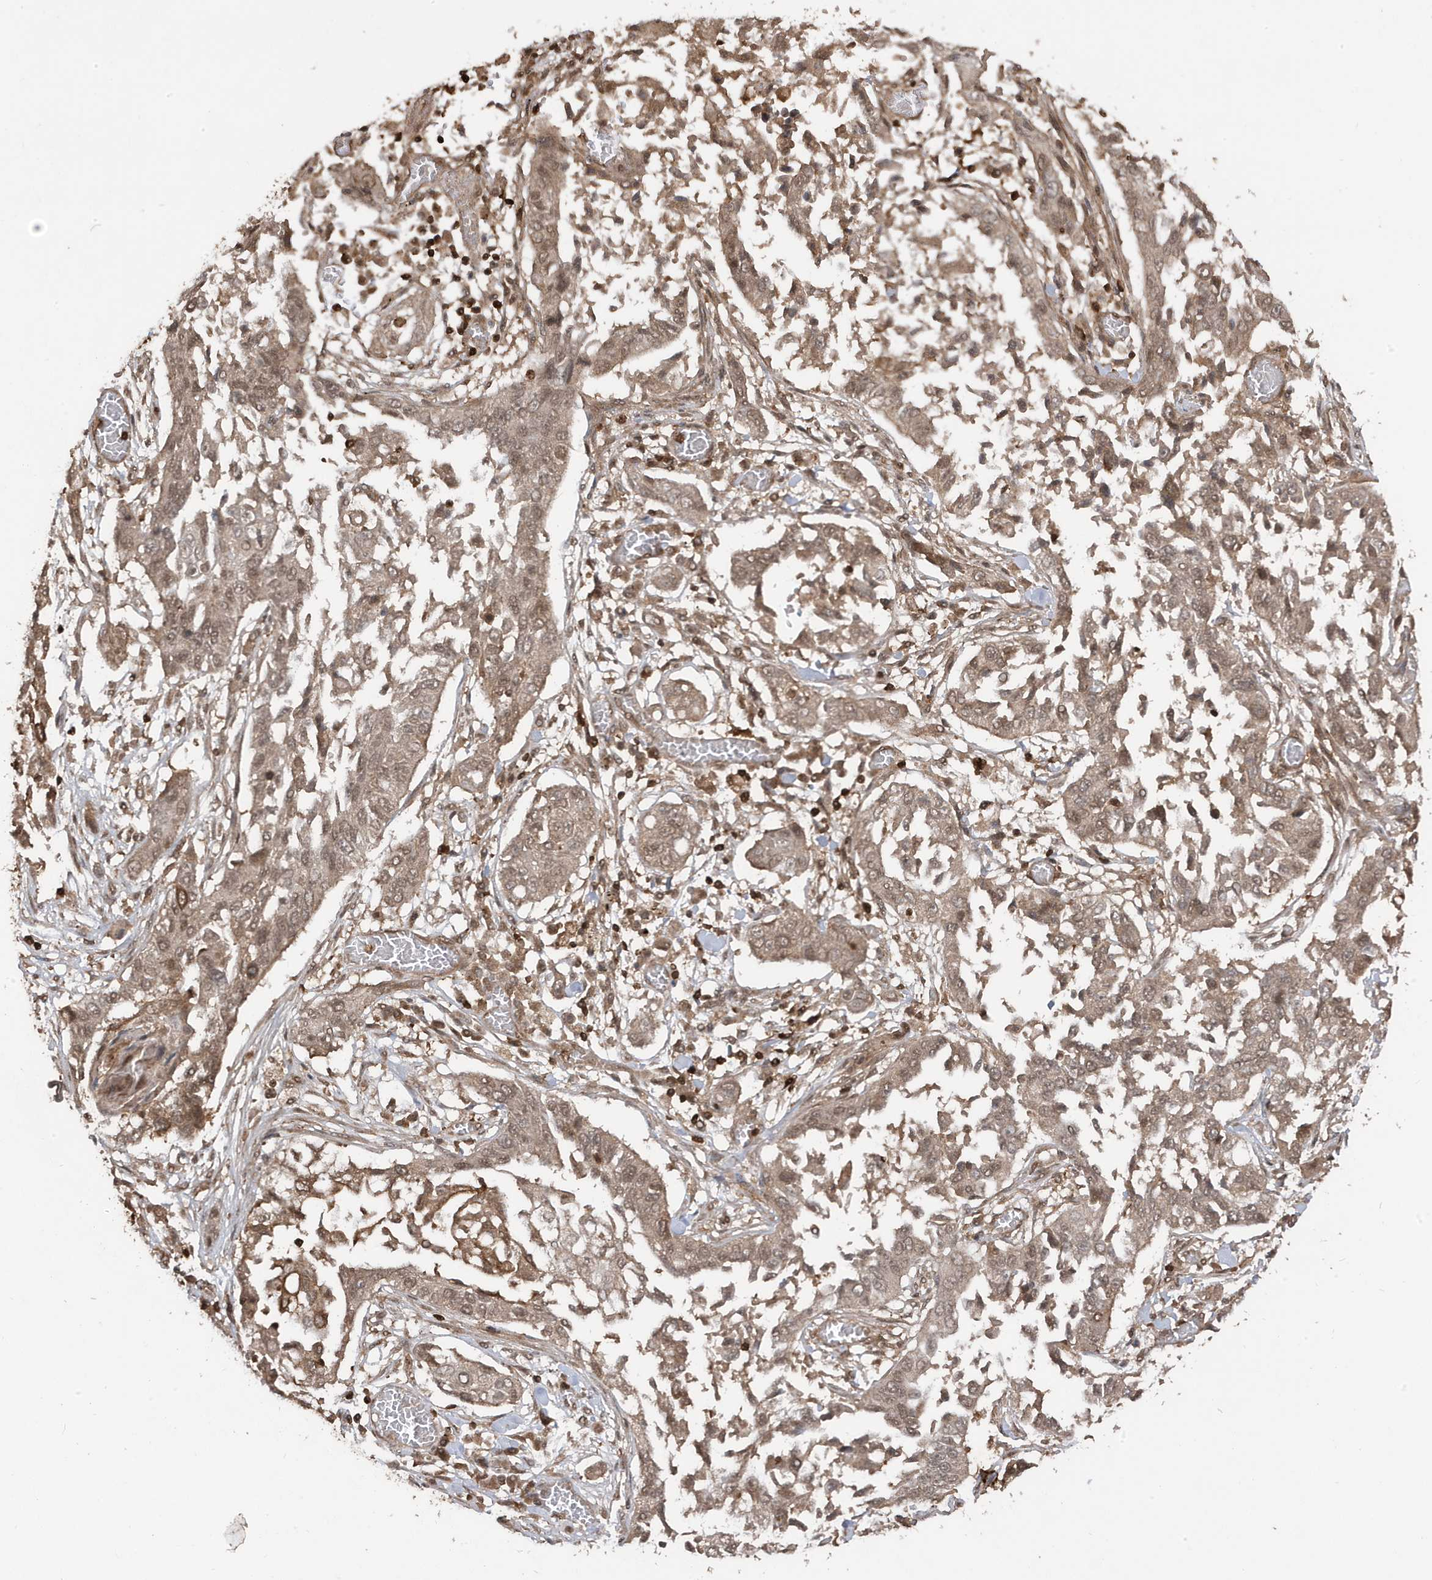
{"staining": {"intensity": "weak", "quantity": ">75%", "location": "cytoplasmic/membranous,nuclear"}, "tissue": "lung cancer", "cell_type": "Tumor cells", "image_type": "cancer", "snomed": [{"axis": "morphology", "description": "Squamous cell carcinoma, NOS"}, {"axis": "topography", "description": "Lung"}], "caption": "Protein staining exhibits weak cytoplasmic/membranous and nuclear positivity in about >75% of tumor cells in lung squamous cell carcinoma. The staining was performed using DAB (3,3'-diaminobenzidine) to visualize the protein expression in brown, while the nuclei were stained in blue with hematoxylin (Magnification: 20x).", "gene": "ASAP1", "patient": {"sex": "male", "age": 71}}